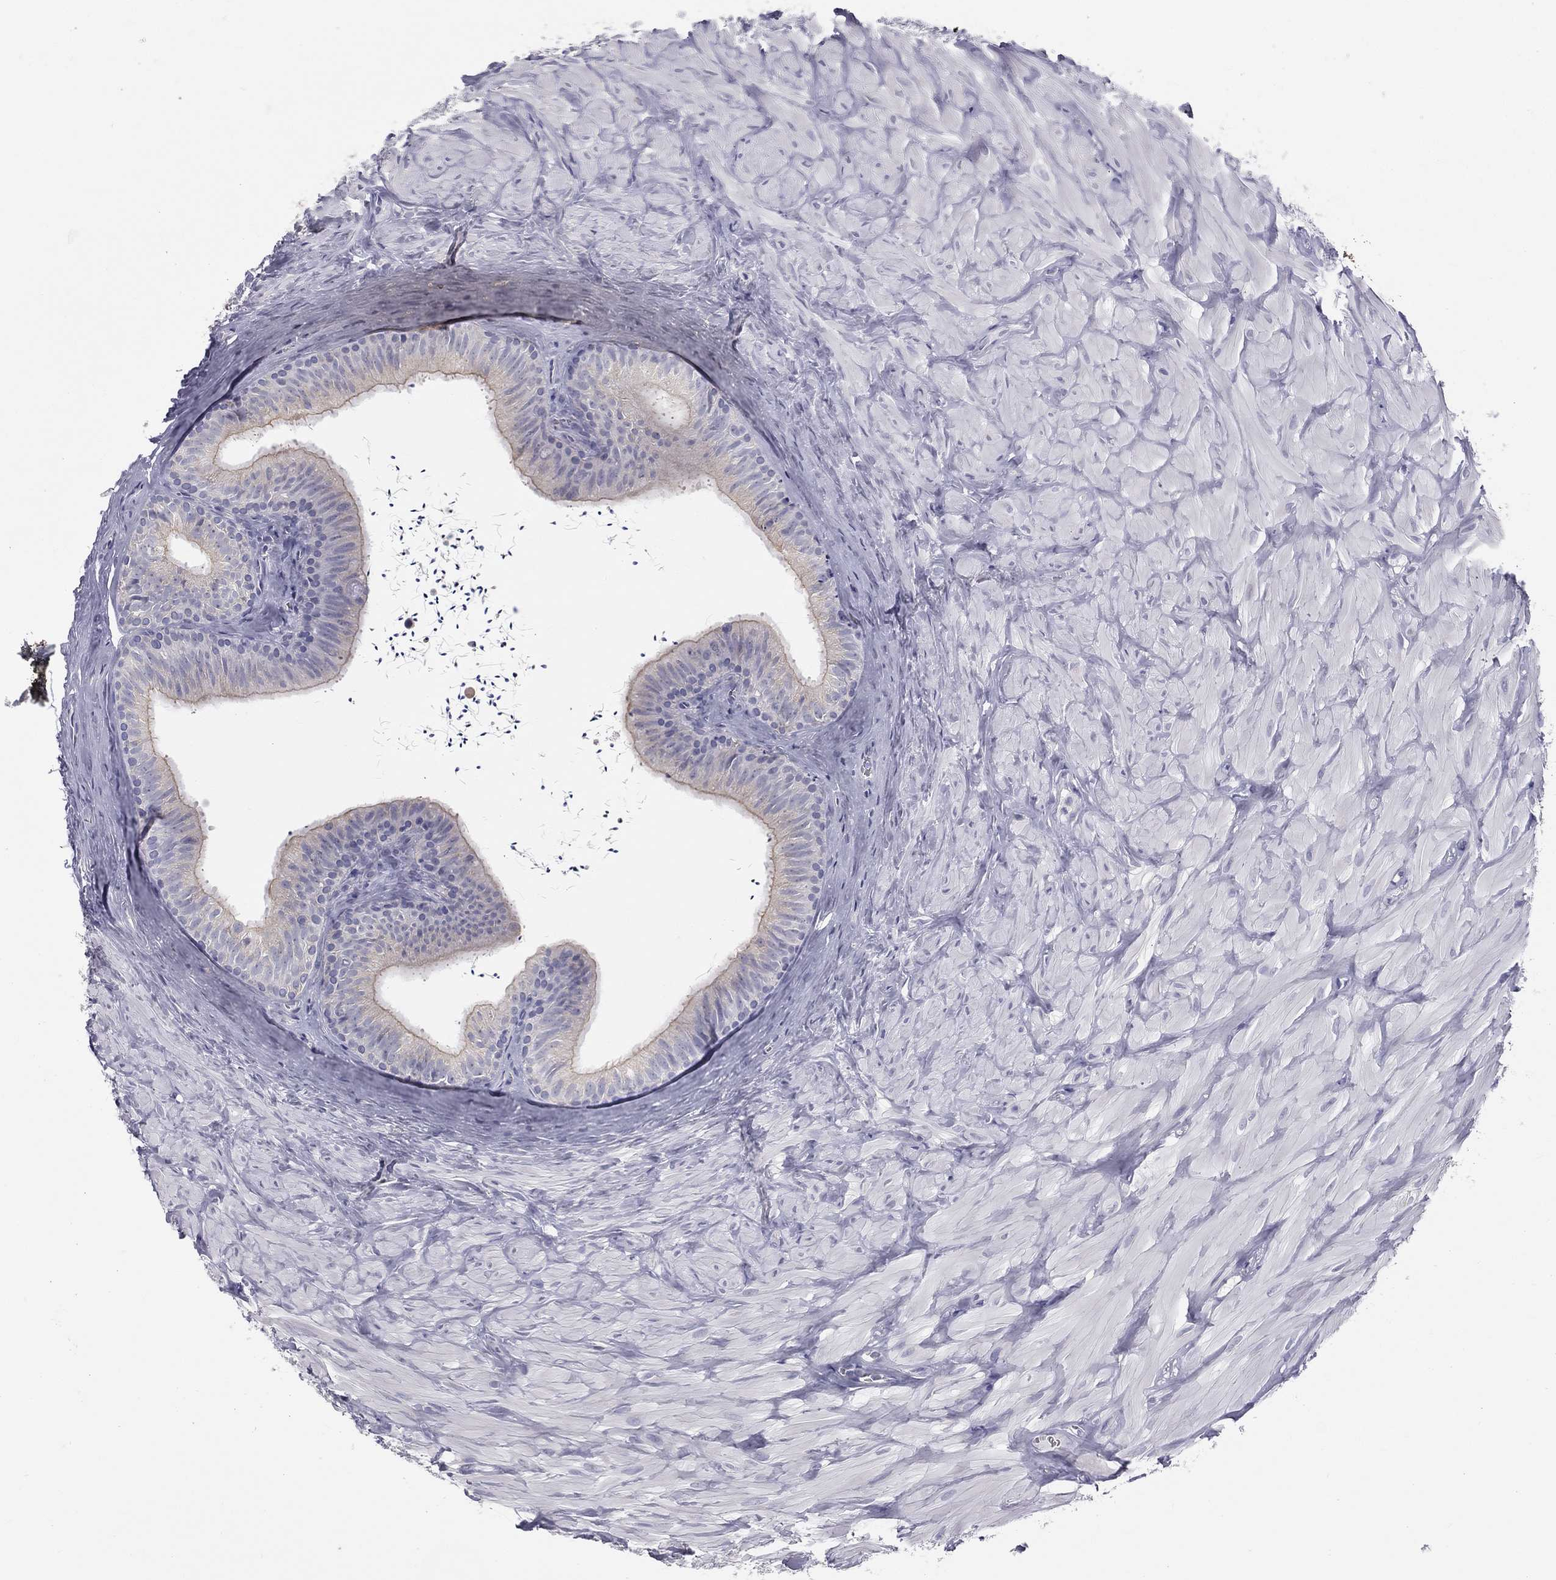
{"staining": {"intensity": "weak", "quantity": "25%-75%", "location": "cytoplasmic/membranous"}, "tissue": "epididymis", "cell_type": "Glandular cells", "image_type": "normal", "snomed": [{"axis": "morphology", "description": "Normal tissue, NOS"}, {"axis": "topography", "description": "Epididymis"}], "caption": "The photomicrograph exhibits staining of normal epididymis, revealing weak cytoplasmic/membranous protein expression (brown color) within glandular cells.", "gene": "MUC13", "patient": {"sex": "male", "age": 32}}